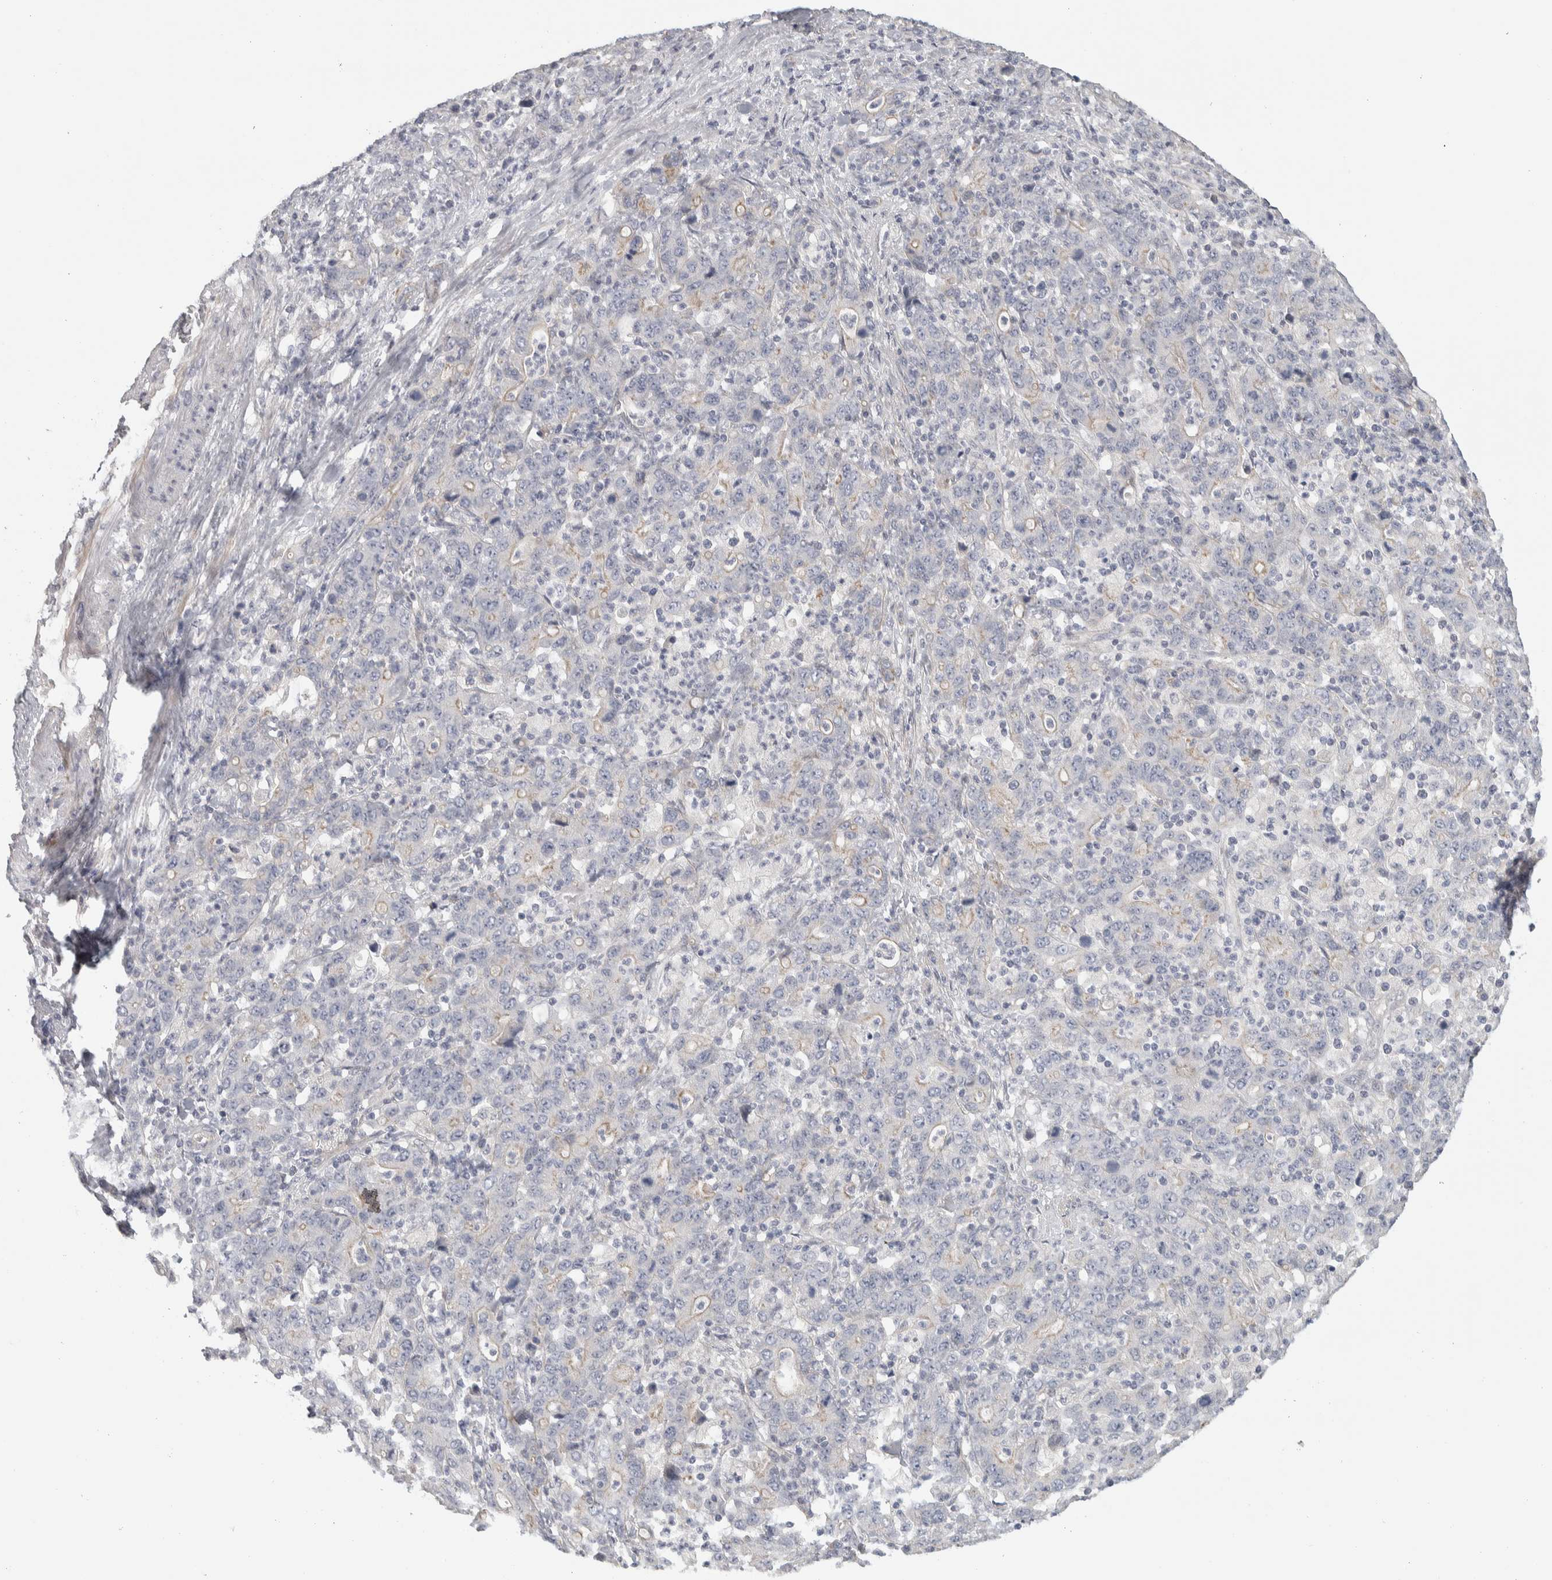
{"staining": {"intensity": "negative", "quantity": "none", "location": "none"}, "tissue": "stomach cancer", "cell_type": "Tumor cells", "image_type": "cancer", "snomed": [{"axis": "morphology", "description": "Adenocarcinoma, NOS"}, {"axis": "topography", "description": "Stomach, upper"}], "caption": "Immunohistochemical staining of stomach cancer (adenocarcinoma) exhibits no significant staining in tumor cells.", "gene": "DCXR", "patient": {"sex": "male", "age": 69}}